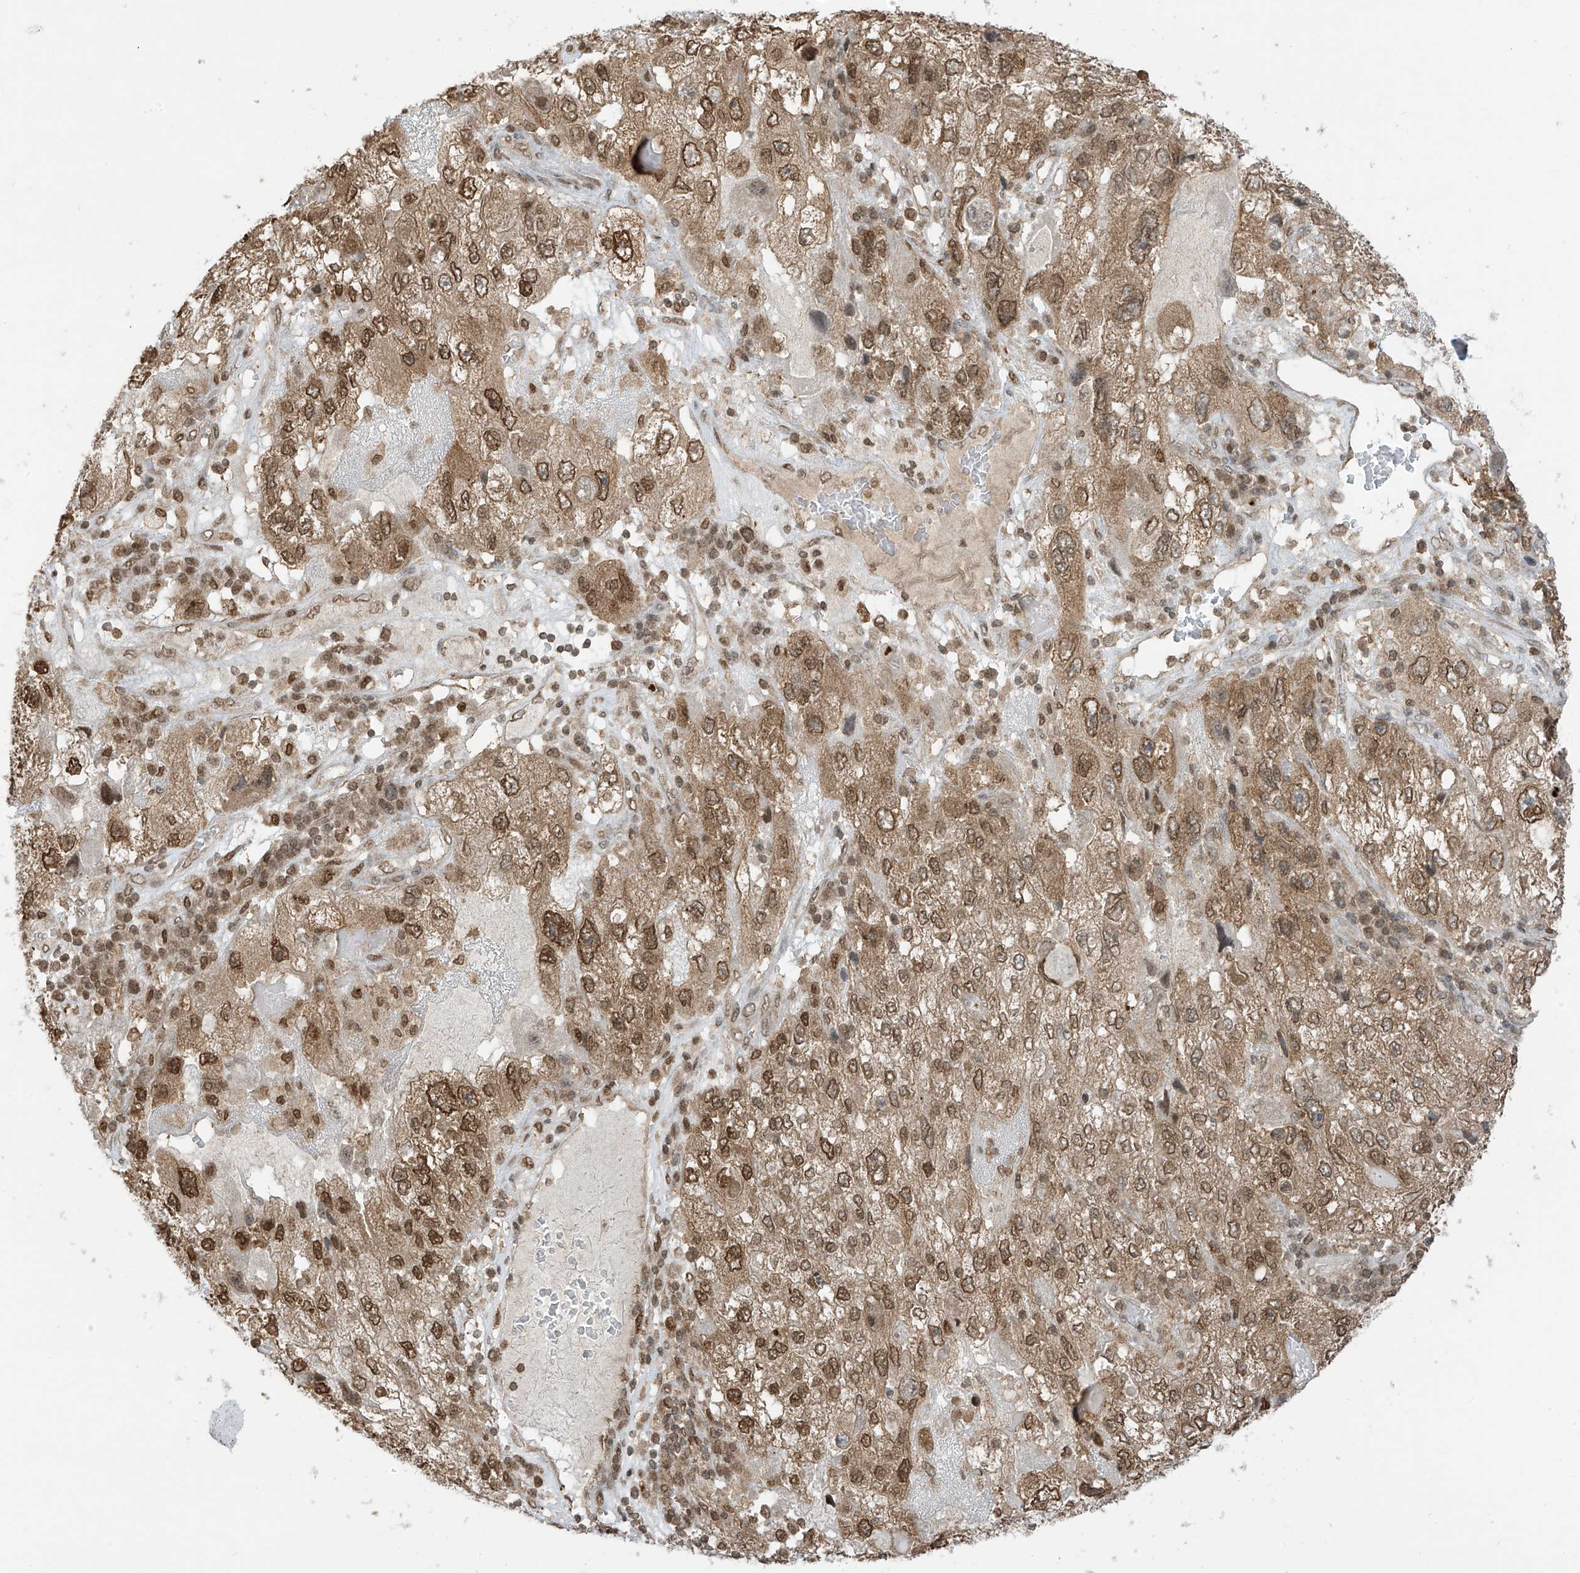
{"staining": {"intensity": "moderate", "quantity": ">75%", "location": "cytoplasmic/membranous,nuclear"}, "tissue": "endometrial cancer", "cell_type": "Tumor cells", "image_type": "cancer", "snomed": [{"axis": "morphology", "description": "Adenocarcinoma, NOS"}, {"axis": "topography", "description": "Endometrium"}], "caption": "This is an image of immunohistochemistry staining of adenocarcinoma (endometrial), which shows moderate expression in the cytoplasmic/membranous and nuclear of tumor cells.", "gene": "KPNB1", "patient": {"sex": "female", "age": 49}}